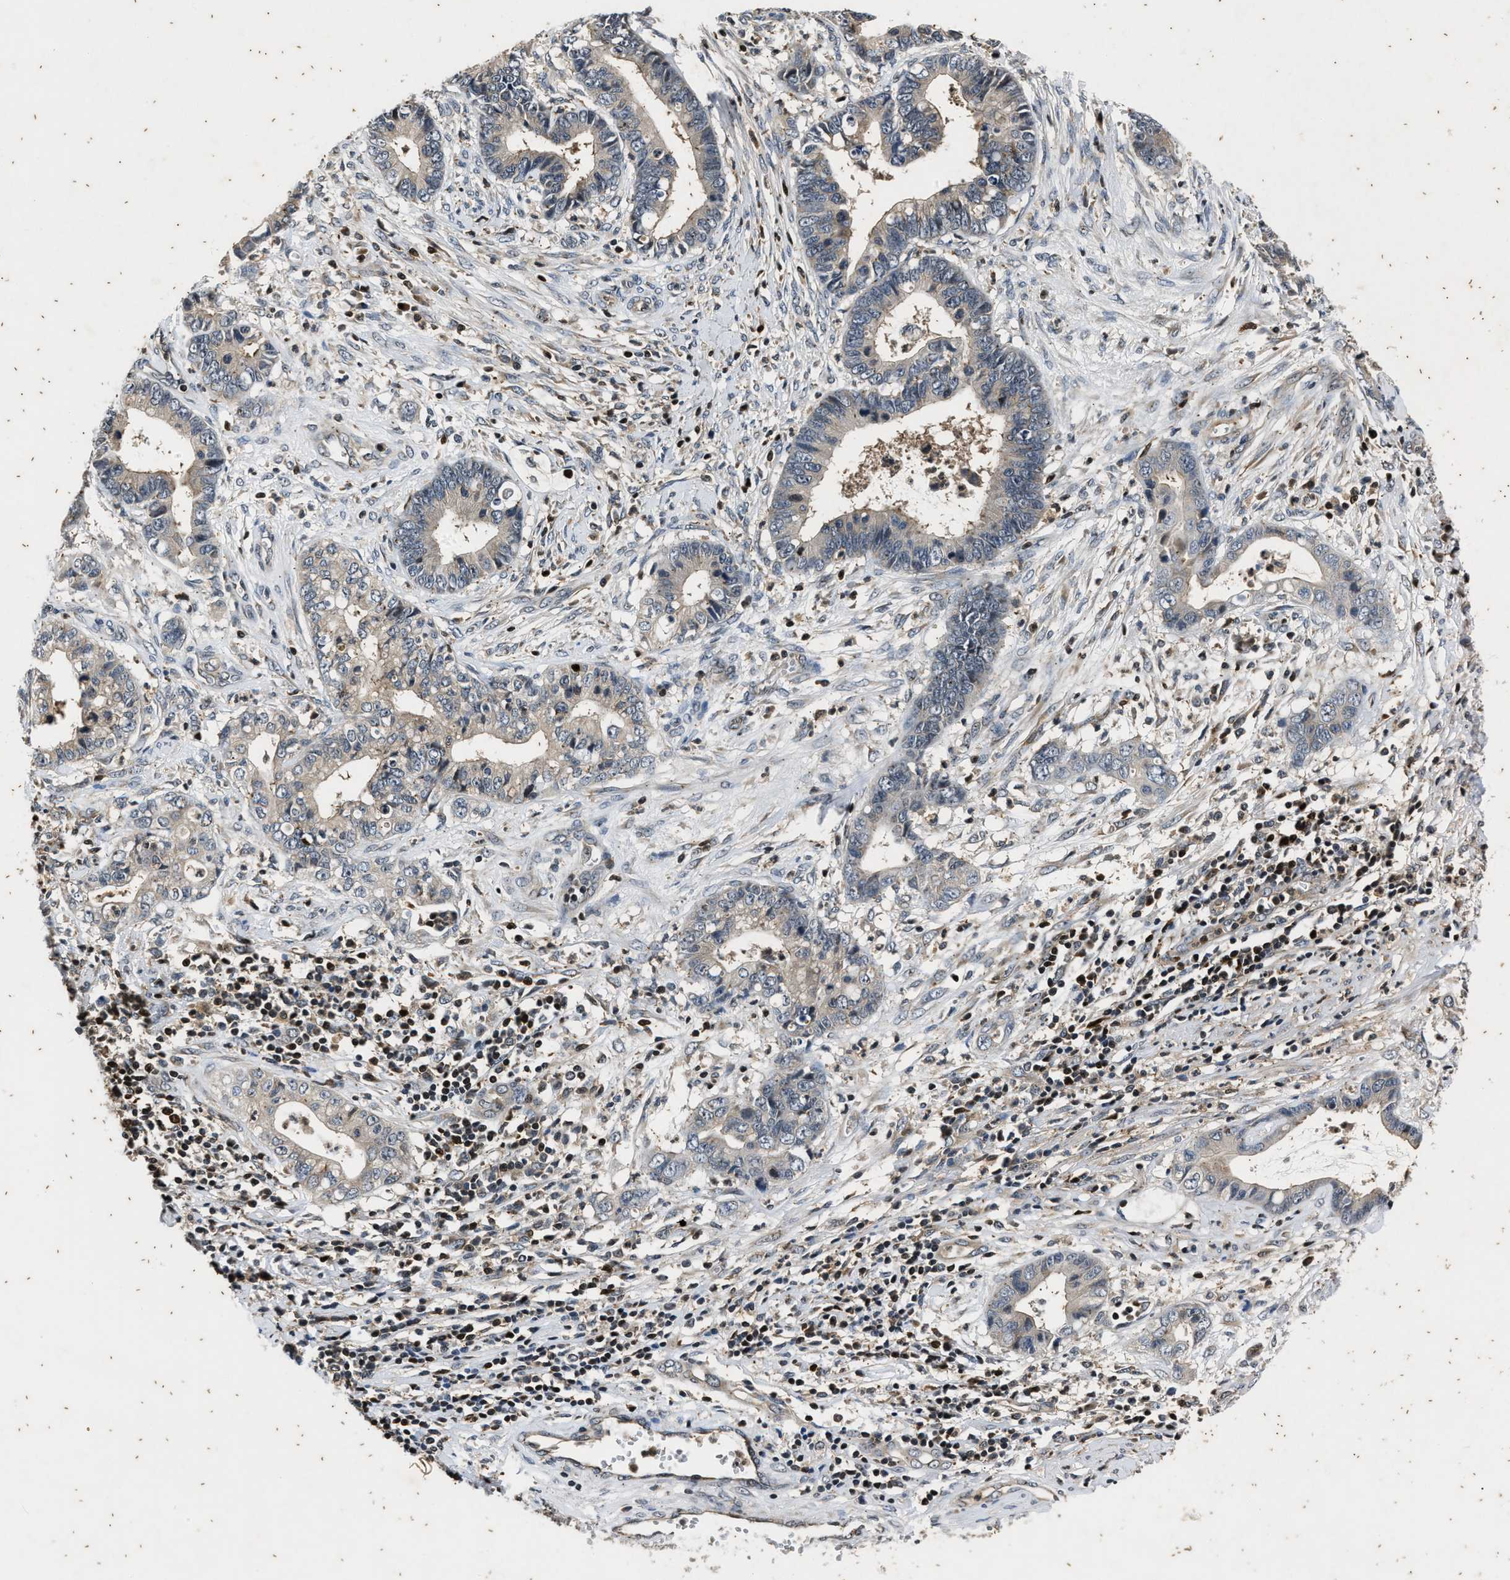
{"staining": {"intensity": "weak", "quantity": "<25%", "location": "cytoplasmic/membranous"}, "tissue": "cervical cancer", "cell_type": "Tumor cells", "image_type": "cancer", "snomed": [{"axis": "morphology", "description": "Adenocarcinoma, NOS"}, {"axis": "topography", "description": "Cervix"}], "caption": "Immunohistochemistry (IHC) image of human cervical cancer (adenocarcinoma) stained for a protein (brown), which shows no positivity in tumor cells.", "gene": "PTPN7", "patient": {"sex": "female", "age": 44}}